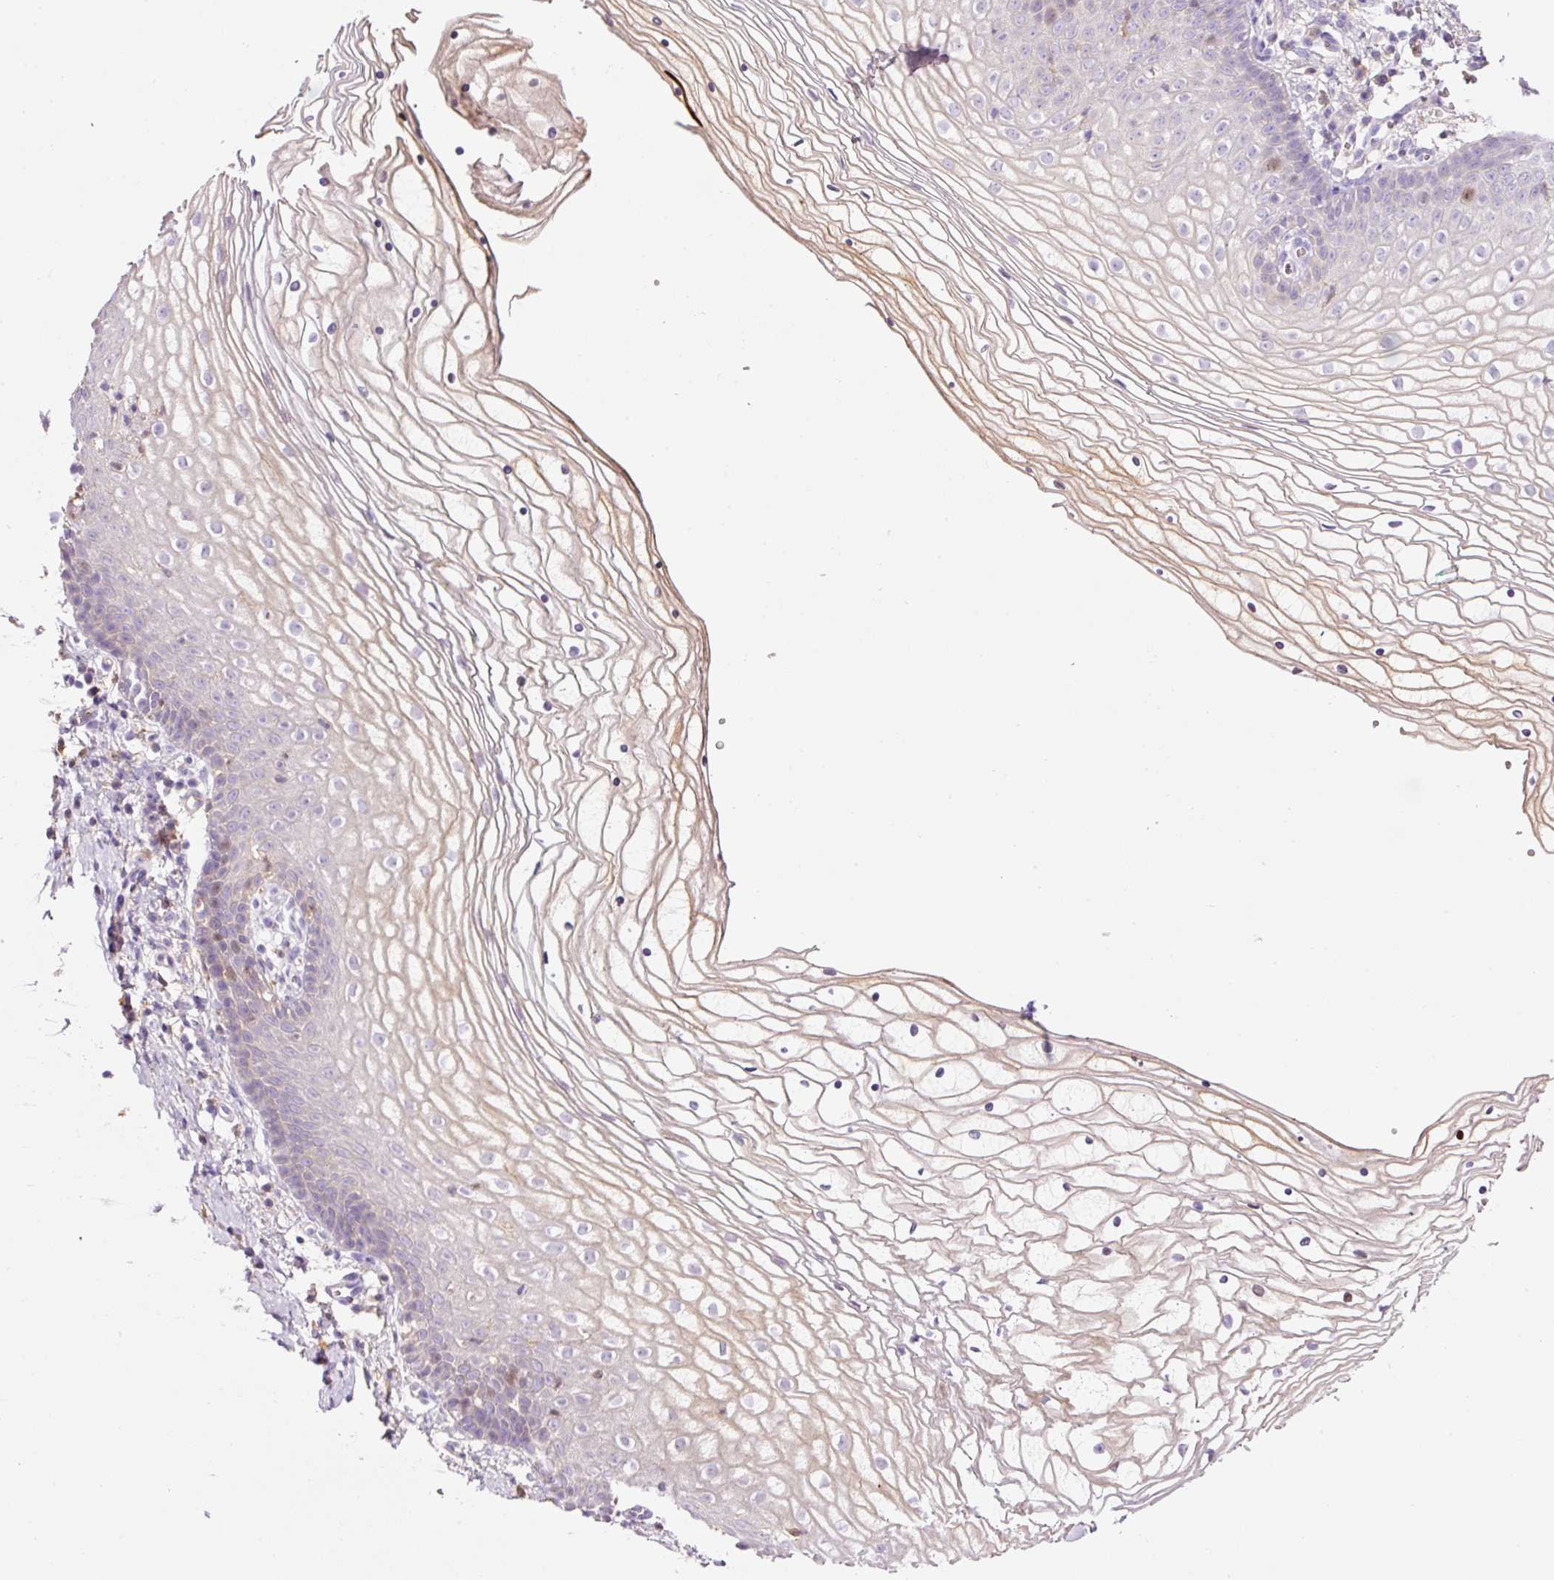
{"staining": {"intensity": "moderate", "quantity": "<25%", "location": "cytoplasmic/membranous"}, "tissue": "vagina", "cell_type": "Squamous epithelial cells", "image_type": "normal", "snomed": [{"axis": "morphology", "description": "Normal tissue, NOS"}, {"axis": "topography", "description": "Vagina"}], "caption": "Protein expression analysis of benign vagina exhibits moderate cytoplasmic/membranous expression in about <25% of squamous epithelial cells. The protein of interest is shown in brown color, while the nuclei are stained blue.", "gene": "DPPA4", "patient": {"sex": "female", "age": 56}}